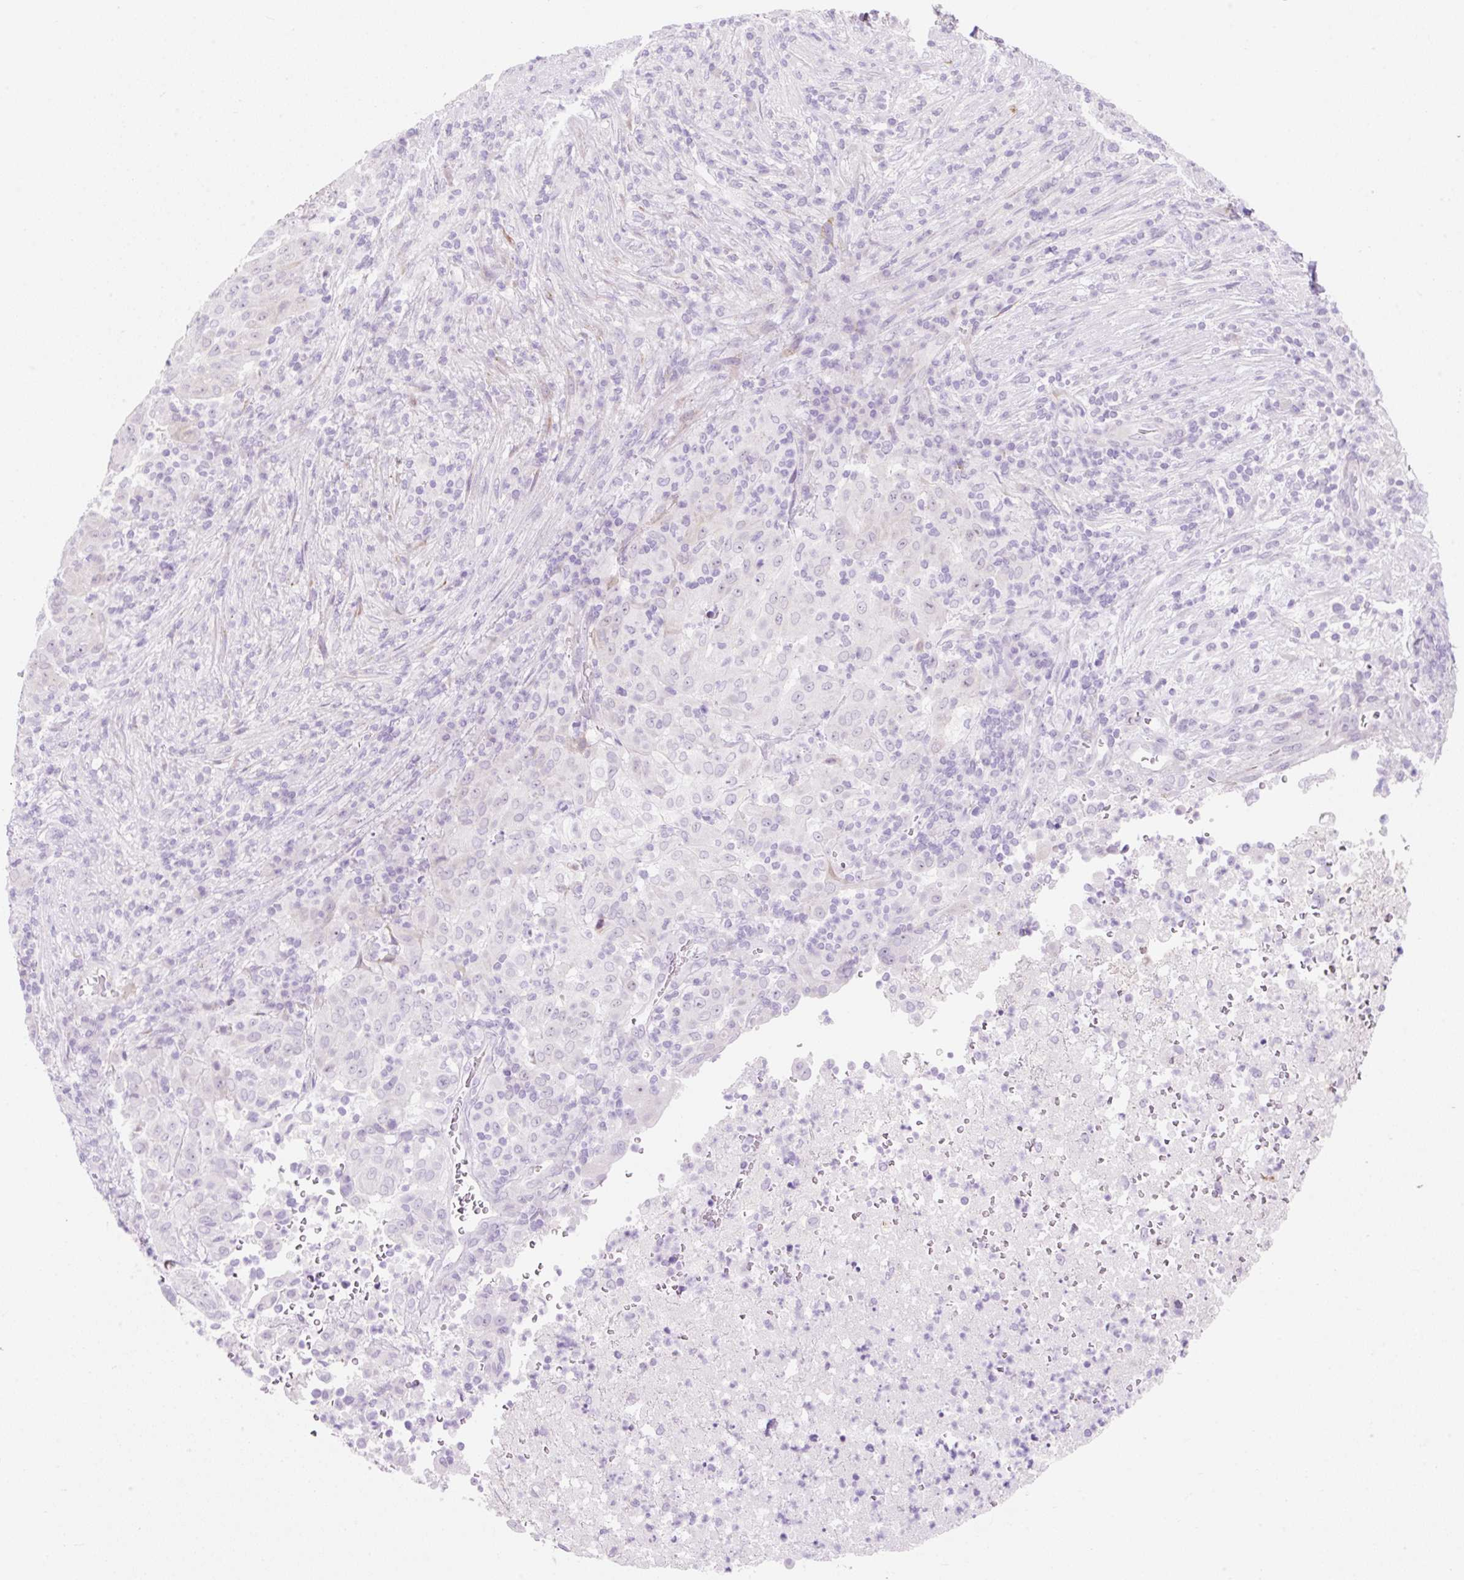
{"staining": {"intensity": "negative", "quantity": "none", "location": "none"}, "tissue": "pancreatic cancer", "cell_type": "Tumor cells", "image_type": "cancer", "snomed": [{"axis": "morphology", "description": "Adenocarcinoma, NOS"}, {"axis": "topography", "description": "Pancreas"}], "caption": "The immunohistochemistry (IHC) histopathology image has no significant staining in tumor cells of pancreatic cancer tissue. The staining was performed using DAB to visualize the protein expression in brown, while the nuclei were stained in blue with hematoxylin (Magnification: 20x).", "gene": "ZNF121", "patient": {"sex": "male", "age": 63}}